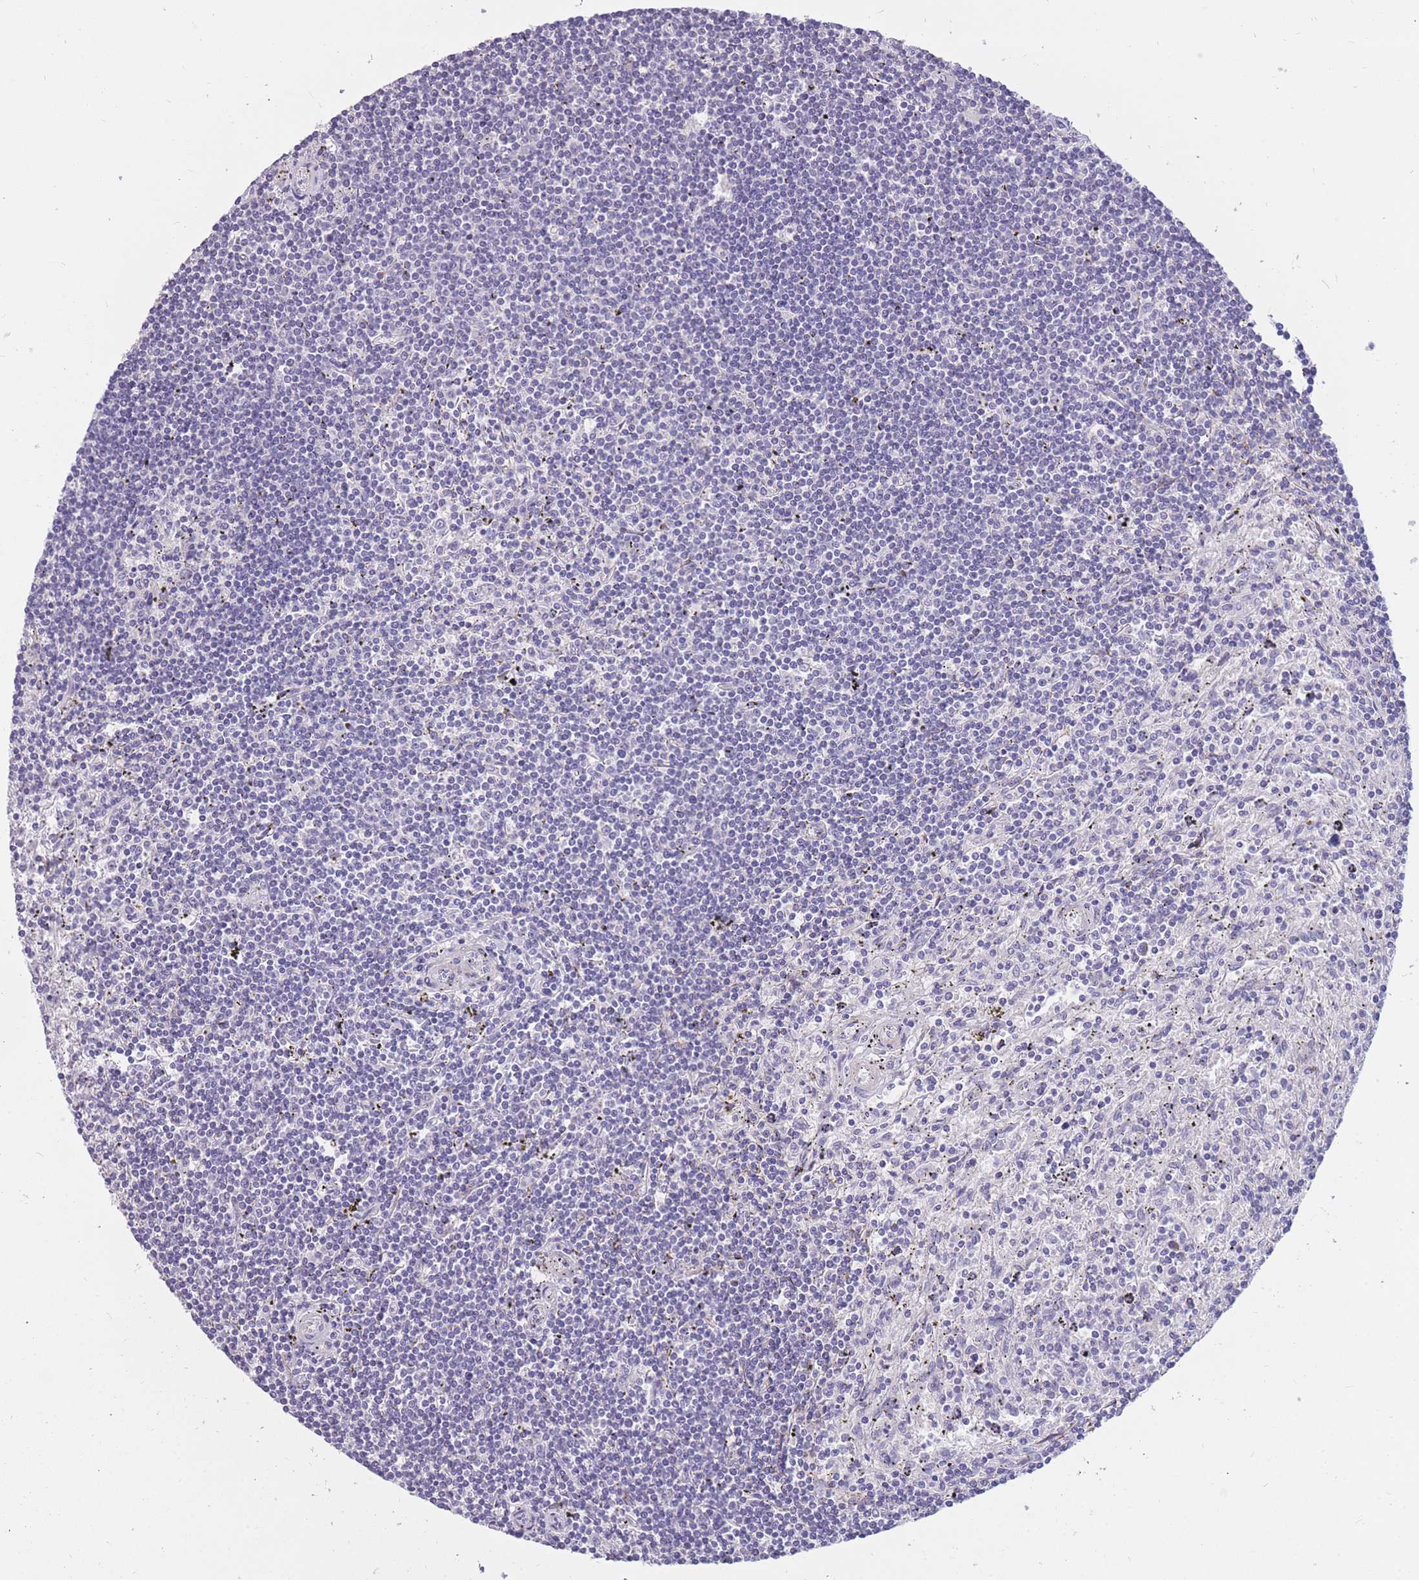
{"staining": {"intensity": "negative", "quantity": "none", "location": "none"}, "tissue": "lymphoma", "cell_type": "Tumor cells", "image_type": "cancer", "snomed": [{"axis": "morphology", "description": "Malignant lymphoma, non-Hodgkin's type, Low grade"}, {"axis": "topography", "description": "Spleen"}], "caption": "IHC of human lymphoma reveals no expression in tumor cells.", "gene": "RNF170", "patient": {"sex": "male", "age": 76}}